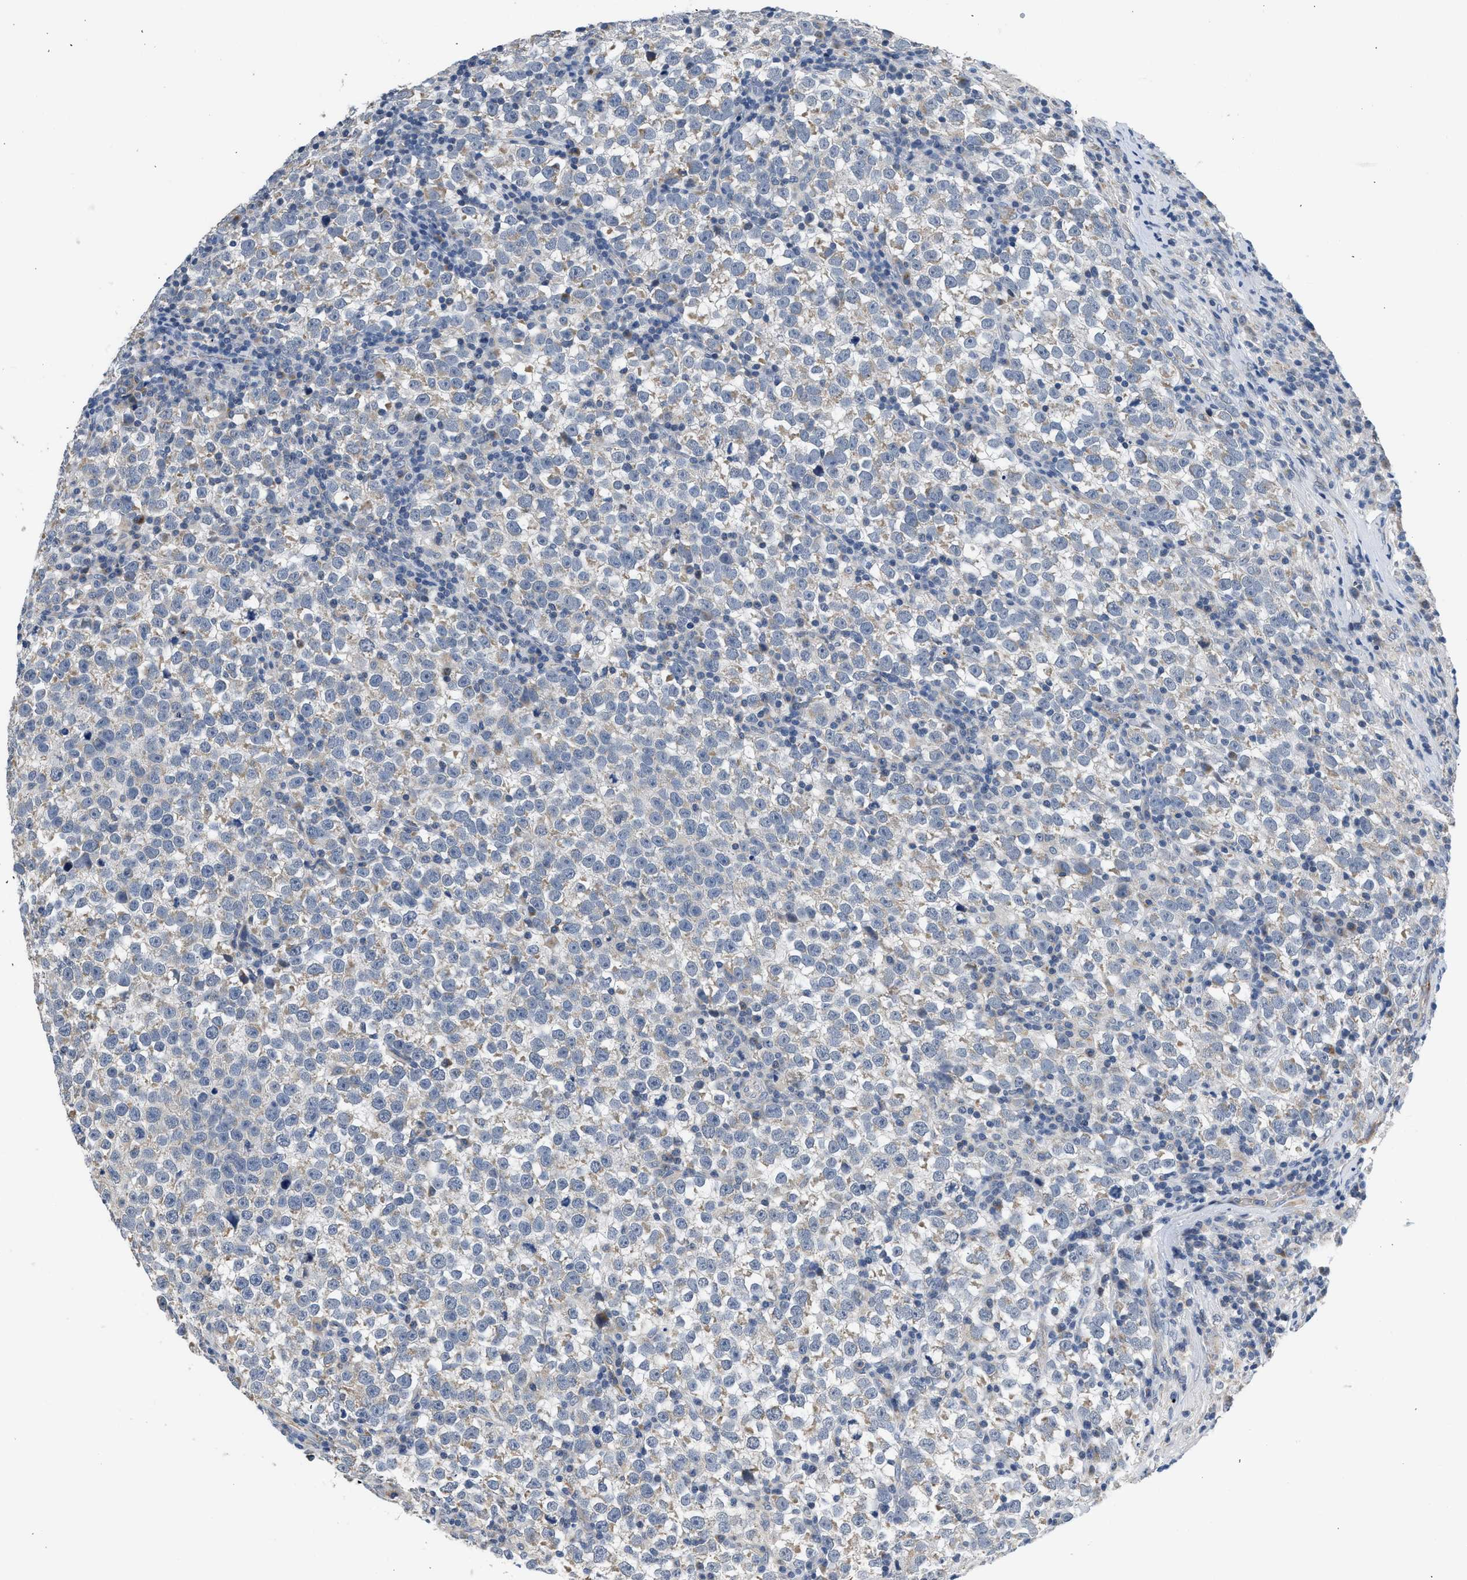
{"staining": {"intensity": "weak", "quantity": "<25%", "location": "cytoplasmic/membranous"}, "tissue": "testis cancer", "cell_type": "Tumor cells", "image_type": "cancer", "snomed": [{"axis": "morphology", "description": "Seminoma, NOS"}, {"axis": "topography", "description": "Testis"}], "caption": "Immunohistochemical staining of testis cancer reveals no significant staining in tumor cells.", "gene": "PIM1", "patient": {"sex": "male", "age": 43}}